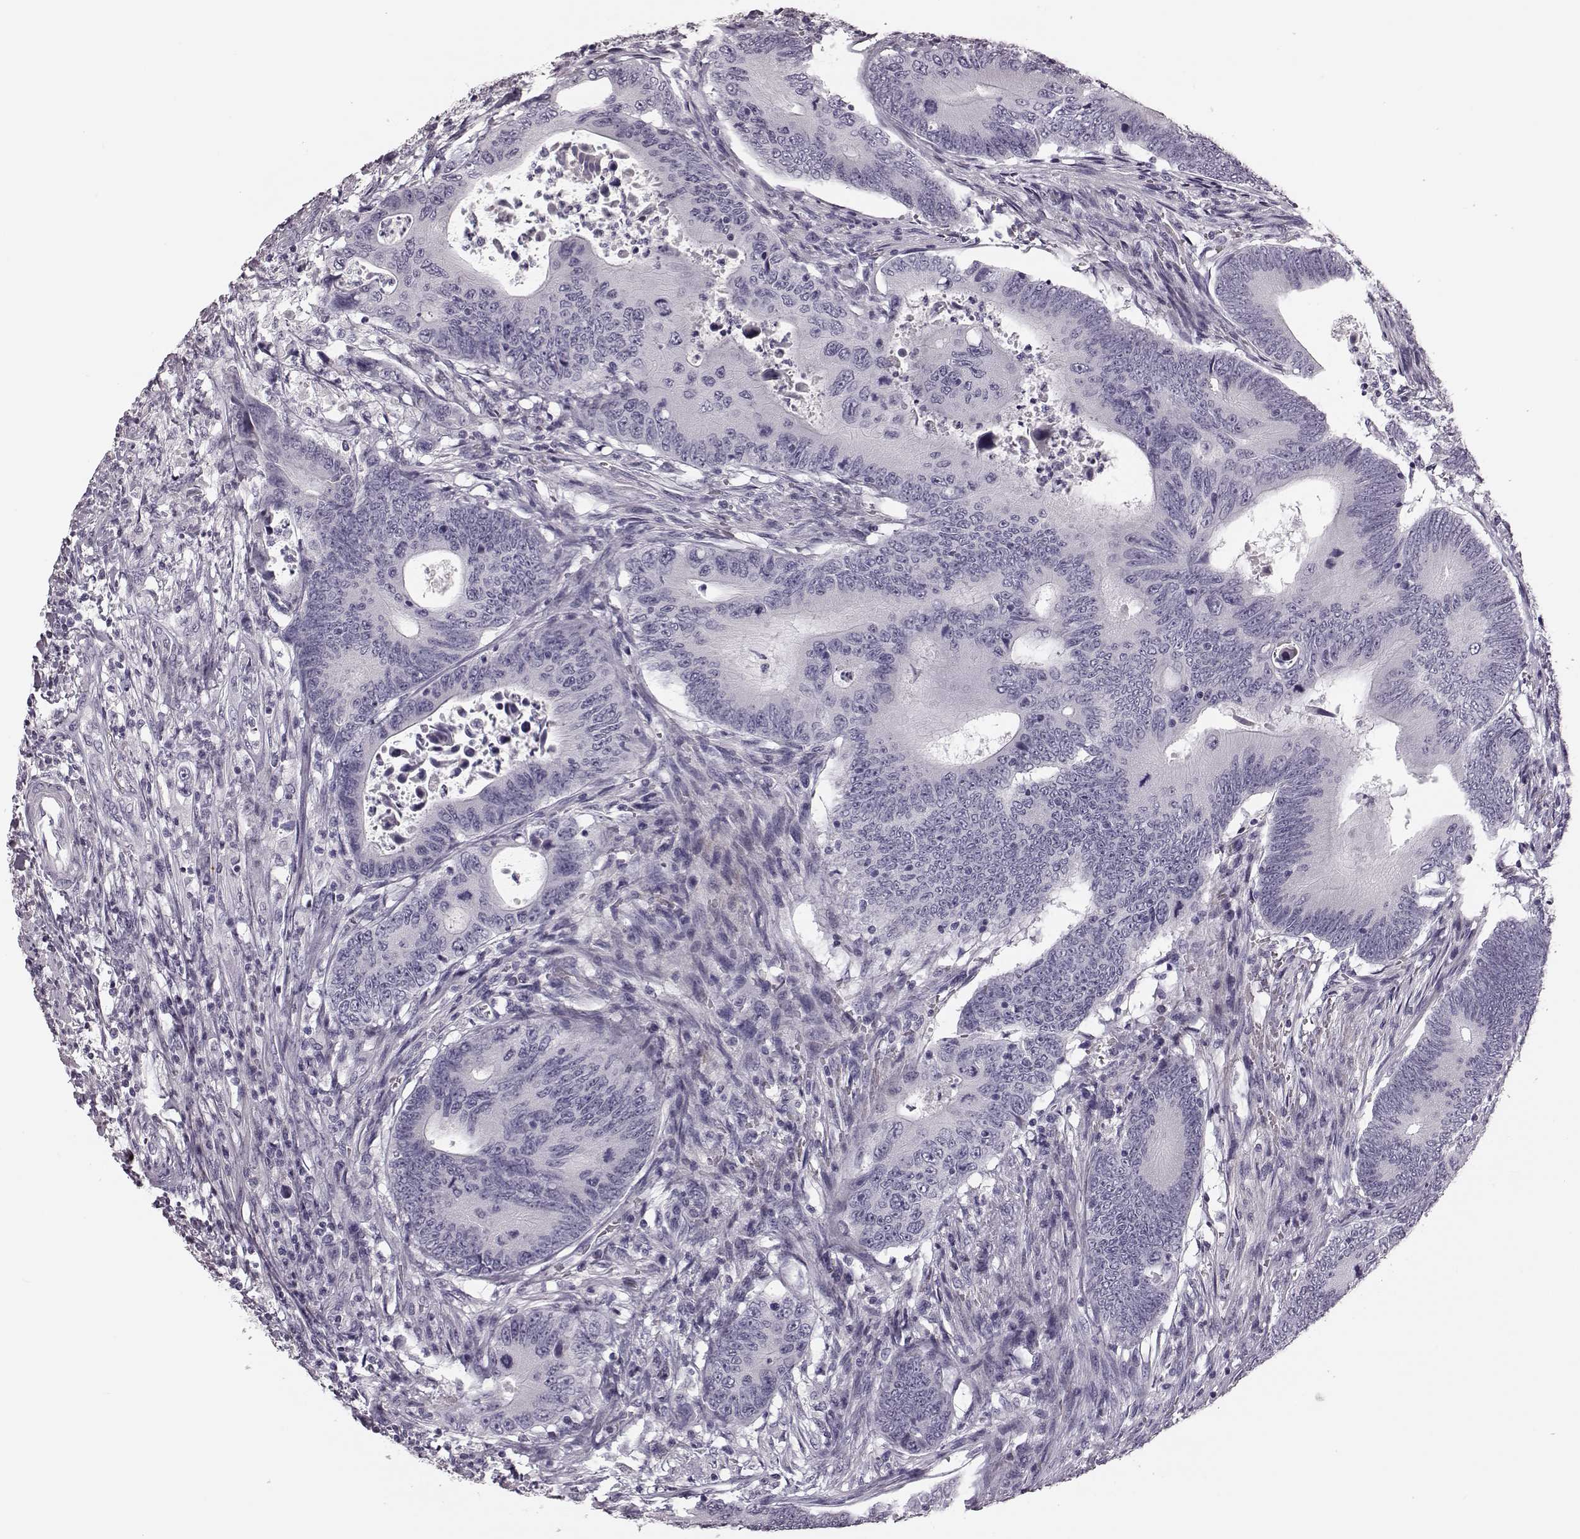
{"staining": {"intensity": "negative", "quantity": "none", "location": "none"}, "tissue": "colorectal cancer", "cell_type": "Tumor cells", "image_type": "cancer", "snomed": [{"axis": "morphology", "description": "Adenocarcinoma, NOS"}, {"axis": "topography", "description": "Colon"}], "caption": "A micrograph of colorectal cancer stained for a protein shows no brown staining in tumor cells.", "gene": "ZNF433", "patient": {"sex": "female", "age": 90}}